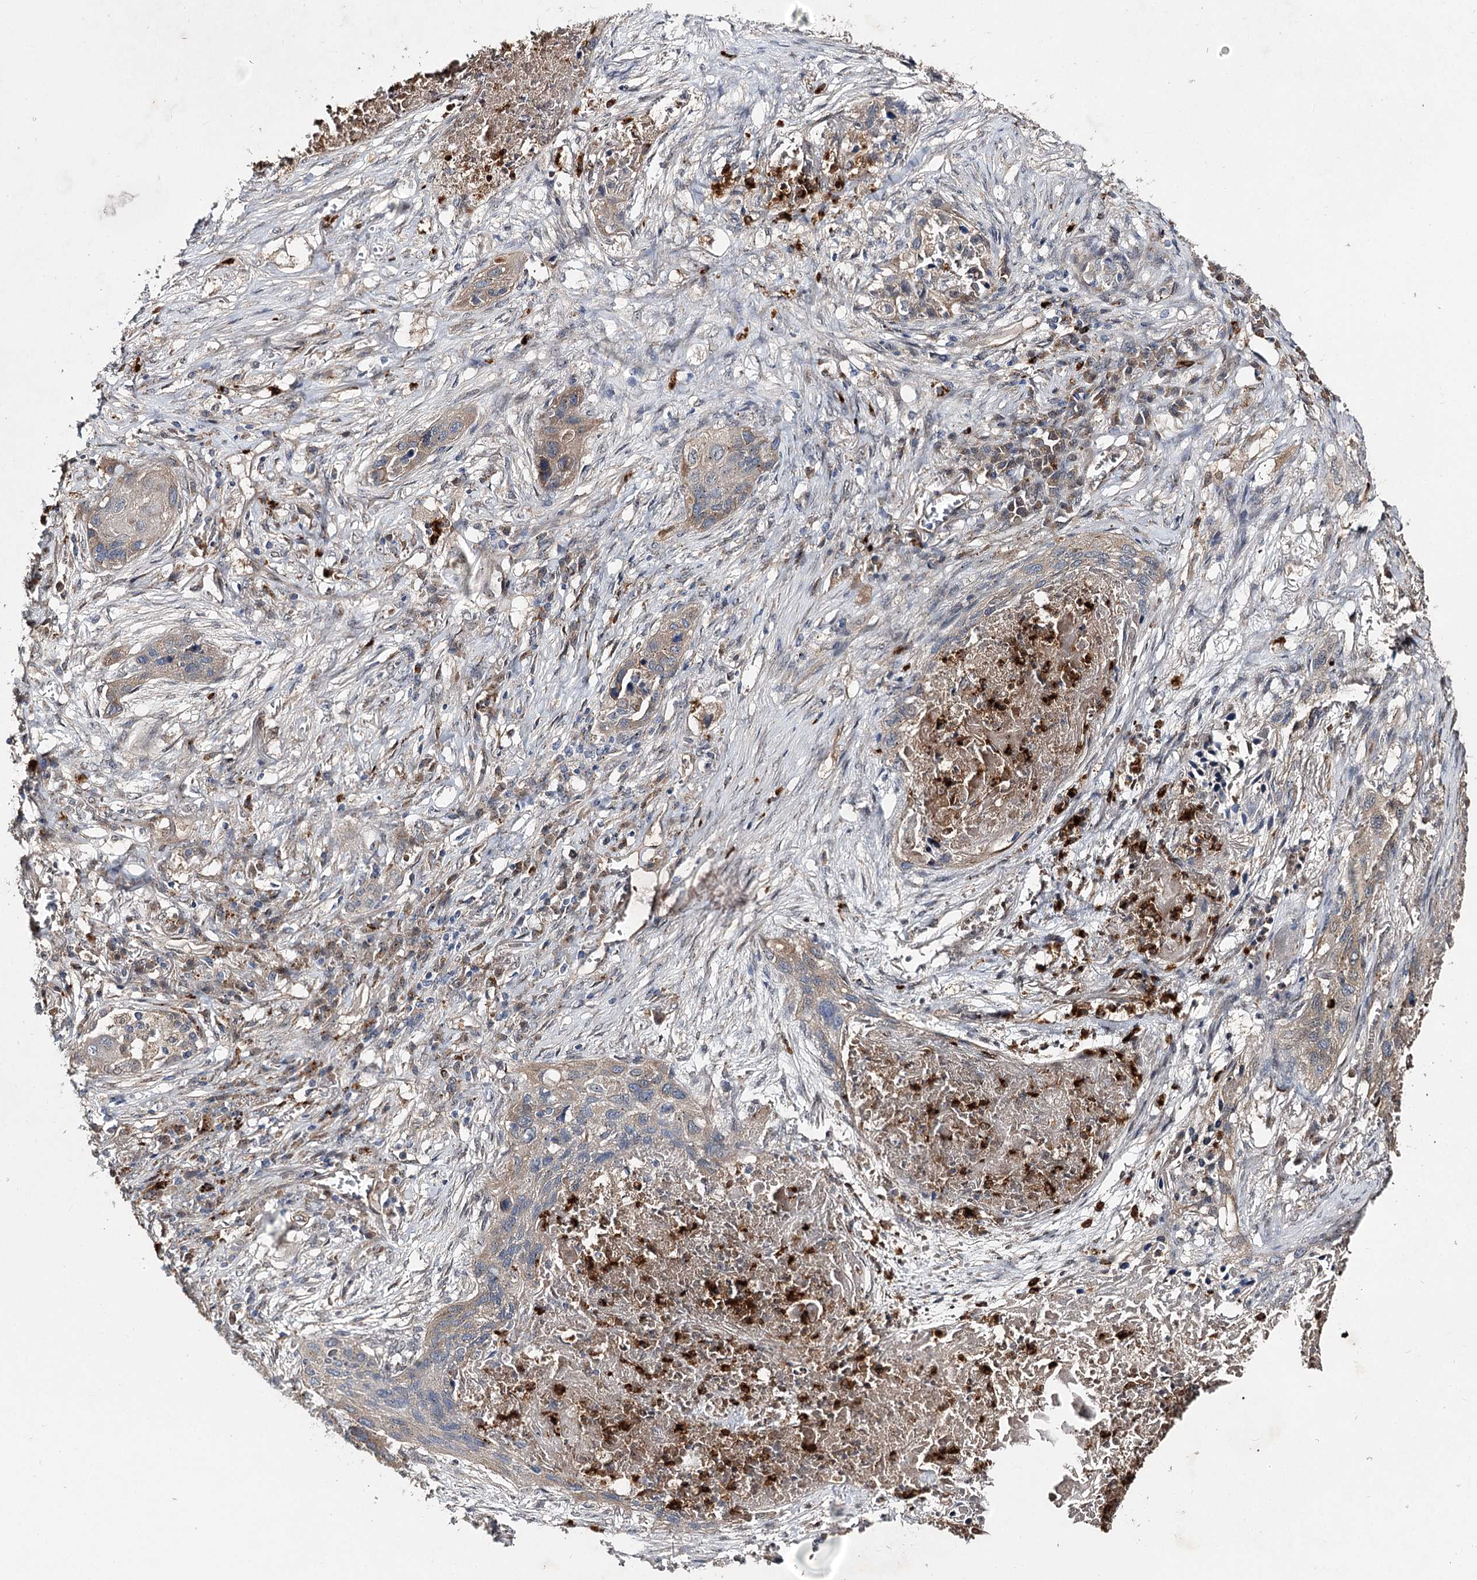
{"staining": {"intensity": "weak", "quantity": "25%-75%", "location": "cytoplasmic/membranous"}, "tissue": "lung cancer", "cell_type": "Tumor cells", "image_type": "cancer", "snomed": [{"axis": "morphology", "description": "Squamous cell carcinoma, NOS"}, {"axis": "topography", "description": "Lung"}], "caption": "The photomicrograph demonstrates immunohistochemical staining of lung cancer. There is weak cytoplasmic/membranous expression is identified in approximately 25%-75% of tumor cells.", "gene": "MINDY3", "patient": {"sex": "female", "age": 63}}